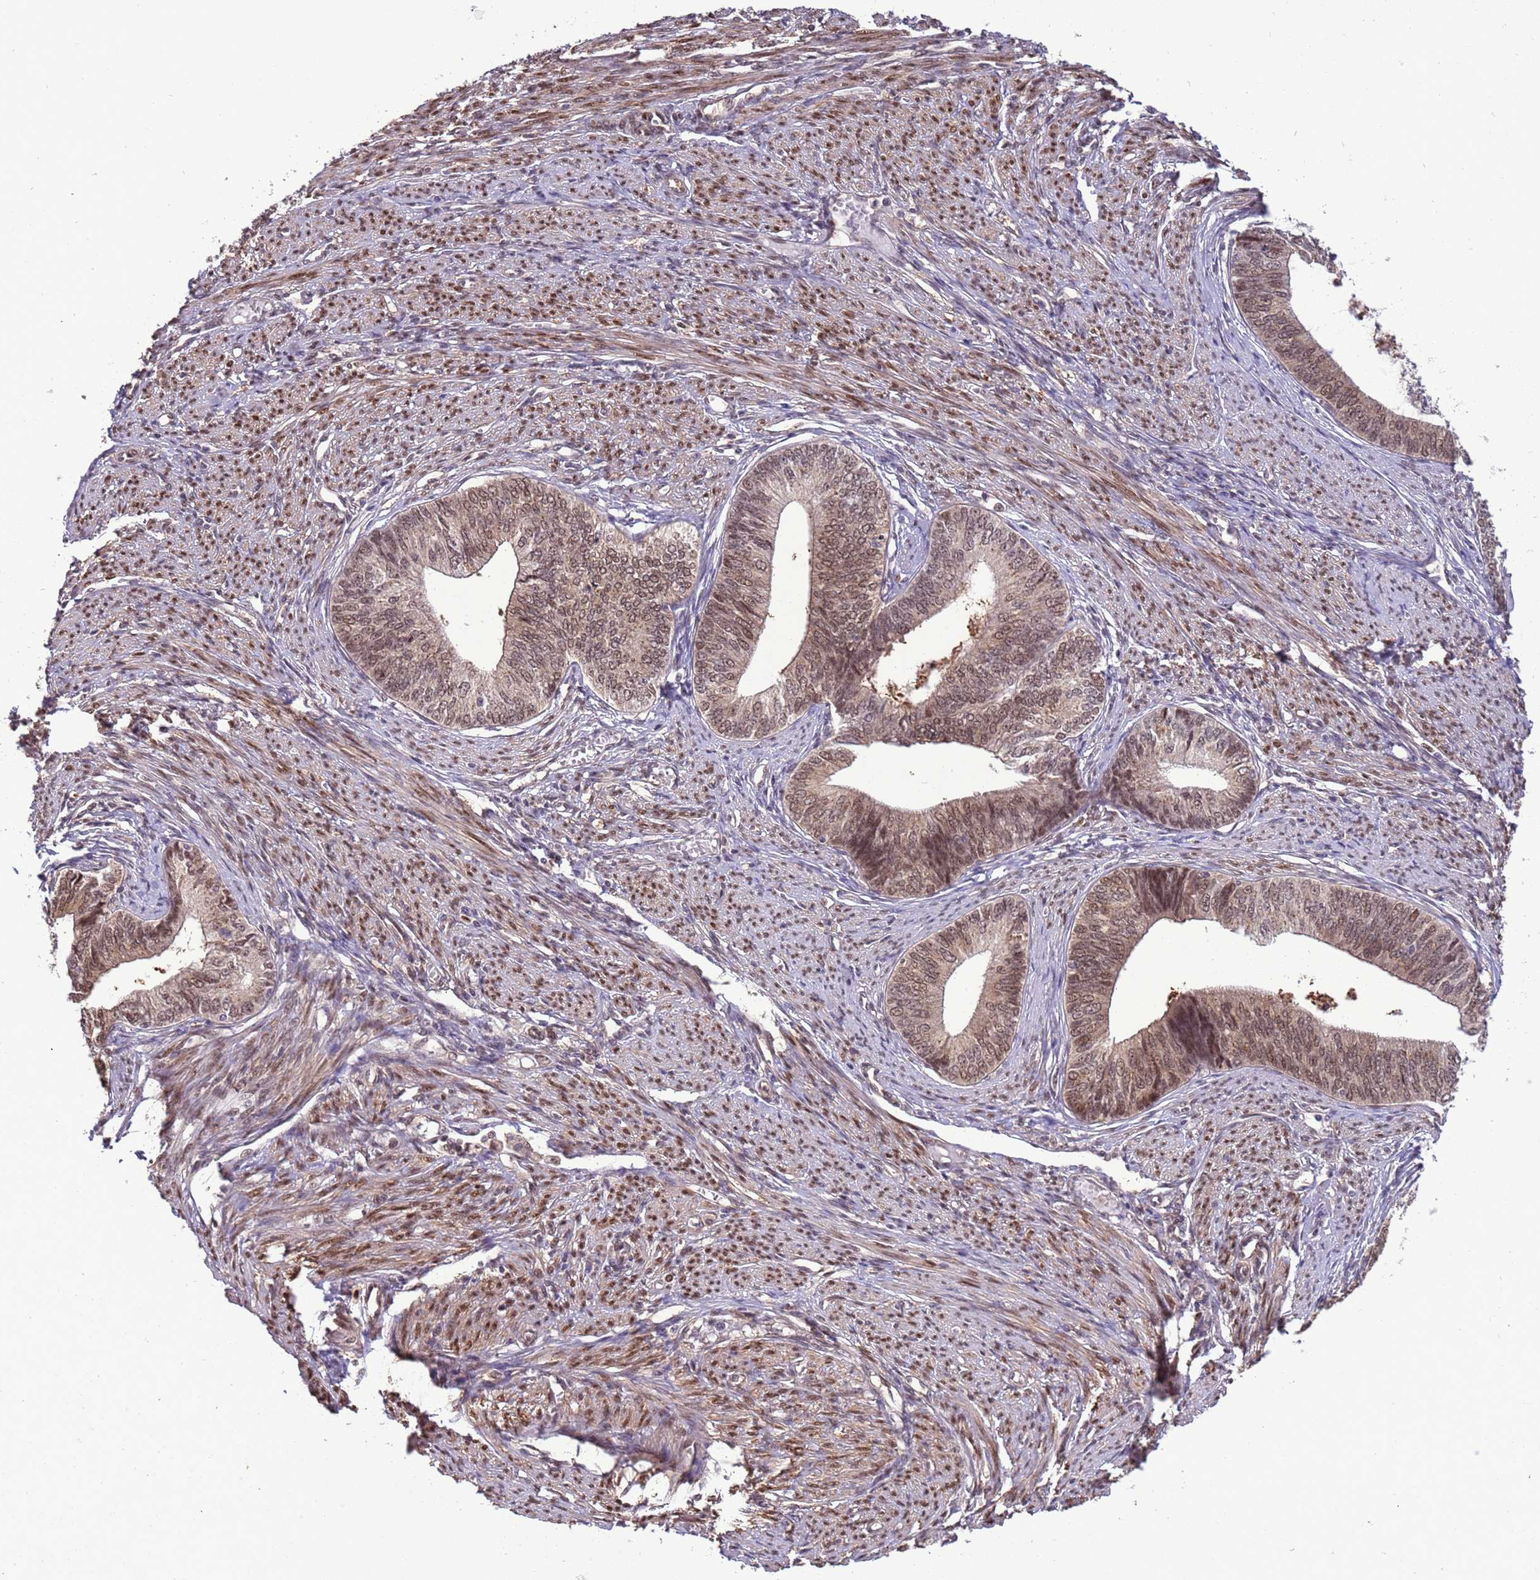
{"staining": {"intensity": "moderate", "quantity": ">75%", "location": "nuclear"}, "tissue": "endometrial cancer", "cell_type": "Tumor cells", "image_type": "cancer", "snomed": [{"axis": "morphology", "description": "Adenocarcinoma, NOS"}, {"axis": "topography", "description": "Endometrium"}], "caption": "IHC image of human endometrial cancer stained for a protein (brown), which reveals medium levels of moderate nuclear positivity in about >75% of tumor cells.", "gene": "ZBTB5", "patient": {"sex": "female", "age": 68}}